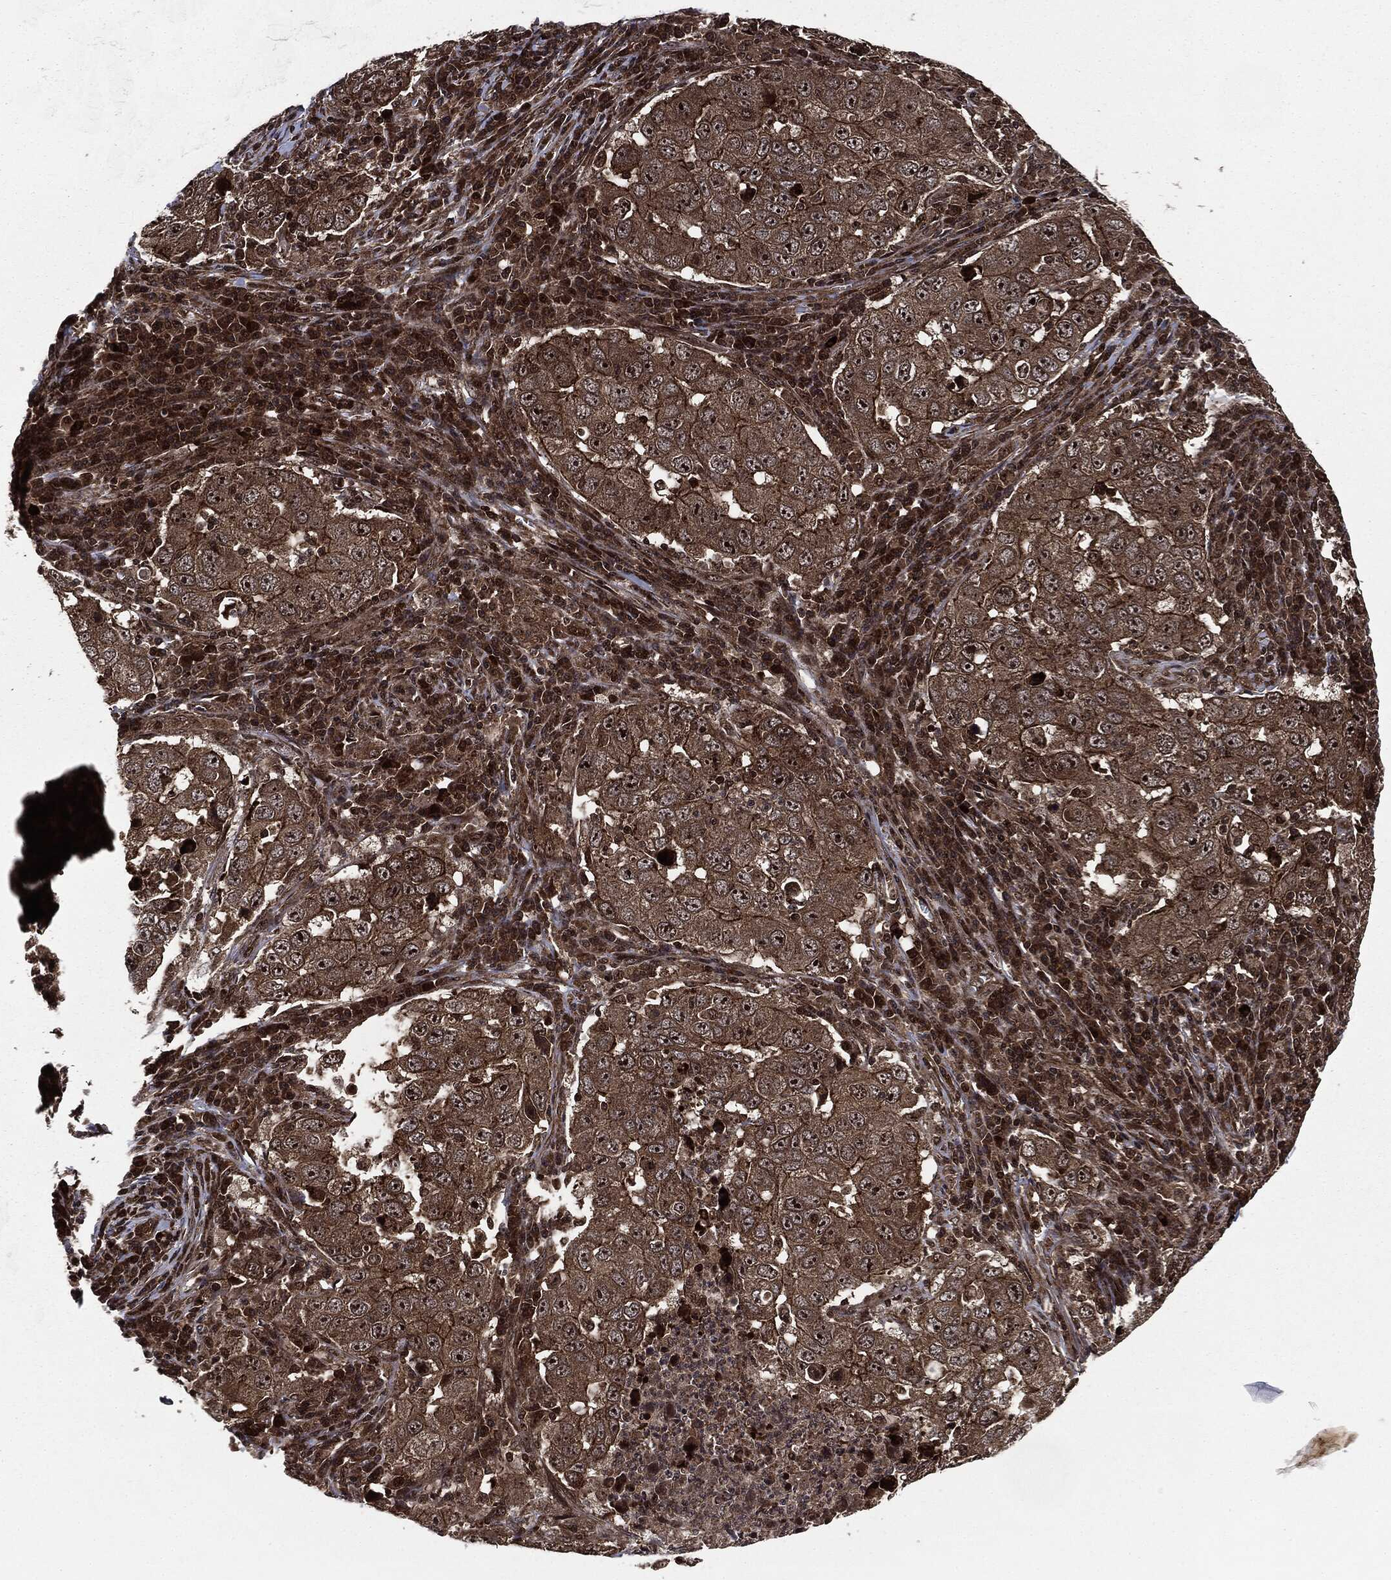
{"staining": {"intensity": "strong", "quantity": ">75%", "location": "cytoplasmic/membranous,nuclear"}, "tissue": "lung cancer", "cell_type": "Tumor cells", "image_type": "cancer", "snomed": [{"axis": "morphology", "description": "Adenocarcinoma, NOS"}, {"axis": "topography", "description": "Lung"}], "caption": "Immunohistochemistry (IHC) staining of lung cancer, which exhibits high levels of strong cytoplasmic/membranous and nuclear positivity in about >75% of tumor cells indicating strong cytoplasmic/membranous and nuclear protein expression. The staining was performed using DAB (brown) for protein detection and nuclei were counterstained in hematoxylin (blue).", "gene": "CARD6", "patient": {"sex": "male", "age": 73}}